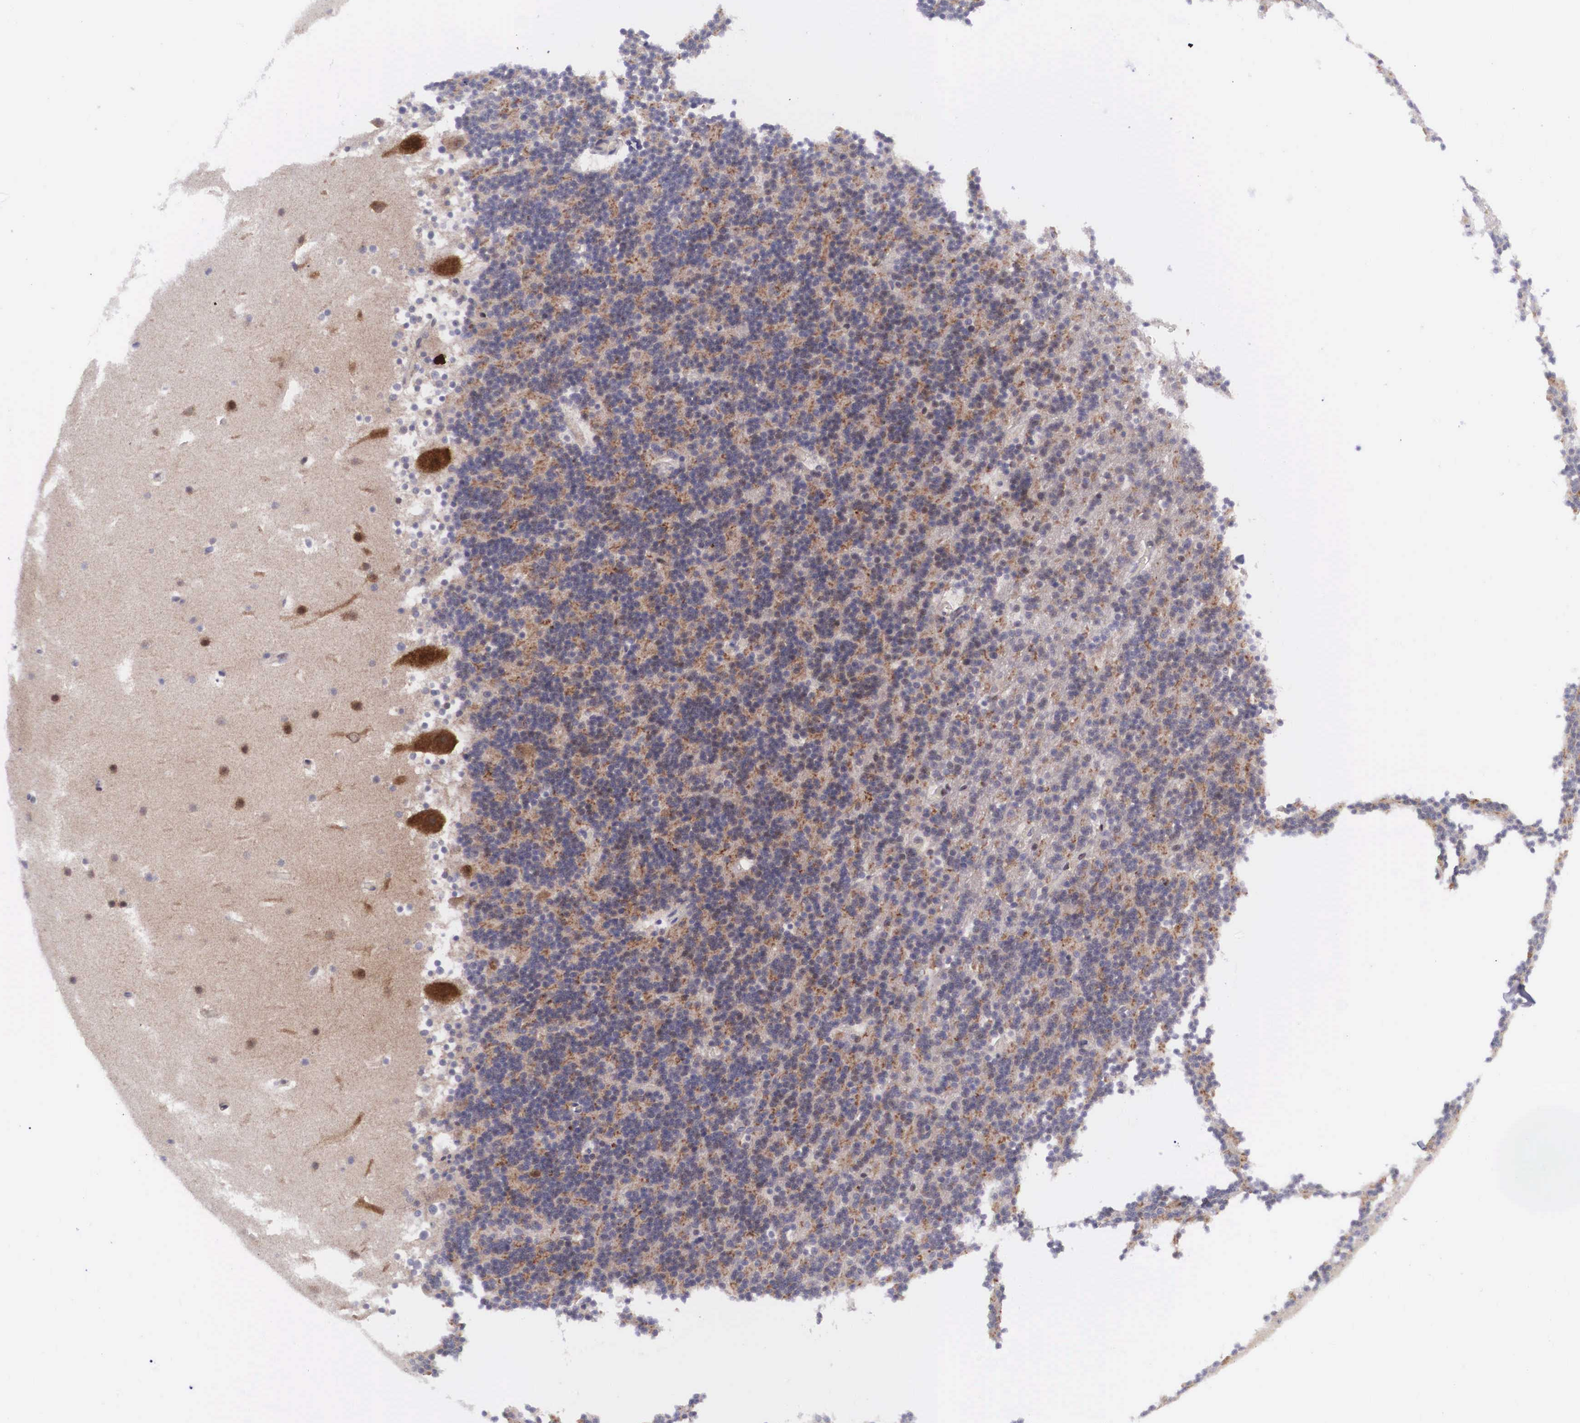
{"staining": {"intensity": "moderate", "quantity": "25%-75%", "location": "cytoplasmic/membranous"}, "tissue": "cerebellum", "cell_type": "Cells in granular layer", "image_type": "normal", "snomed": [{"axis": "morphology", "description": "Normal tissue, NOS"}, {"axis": "topography", "description": "Cerebellum"}], "caption": "Approximately 25%-75% of cells in granular layer in unremarkable human cerebellum show moderate cytoplasmic/membranous protein staining as visualized by brown immunohistochemical staining.", "gene": "EMID1", "patient": {"sex": "male", "age": 45}}